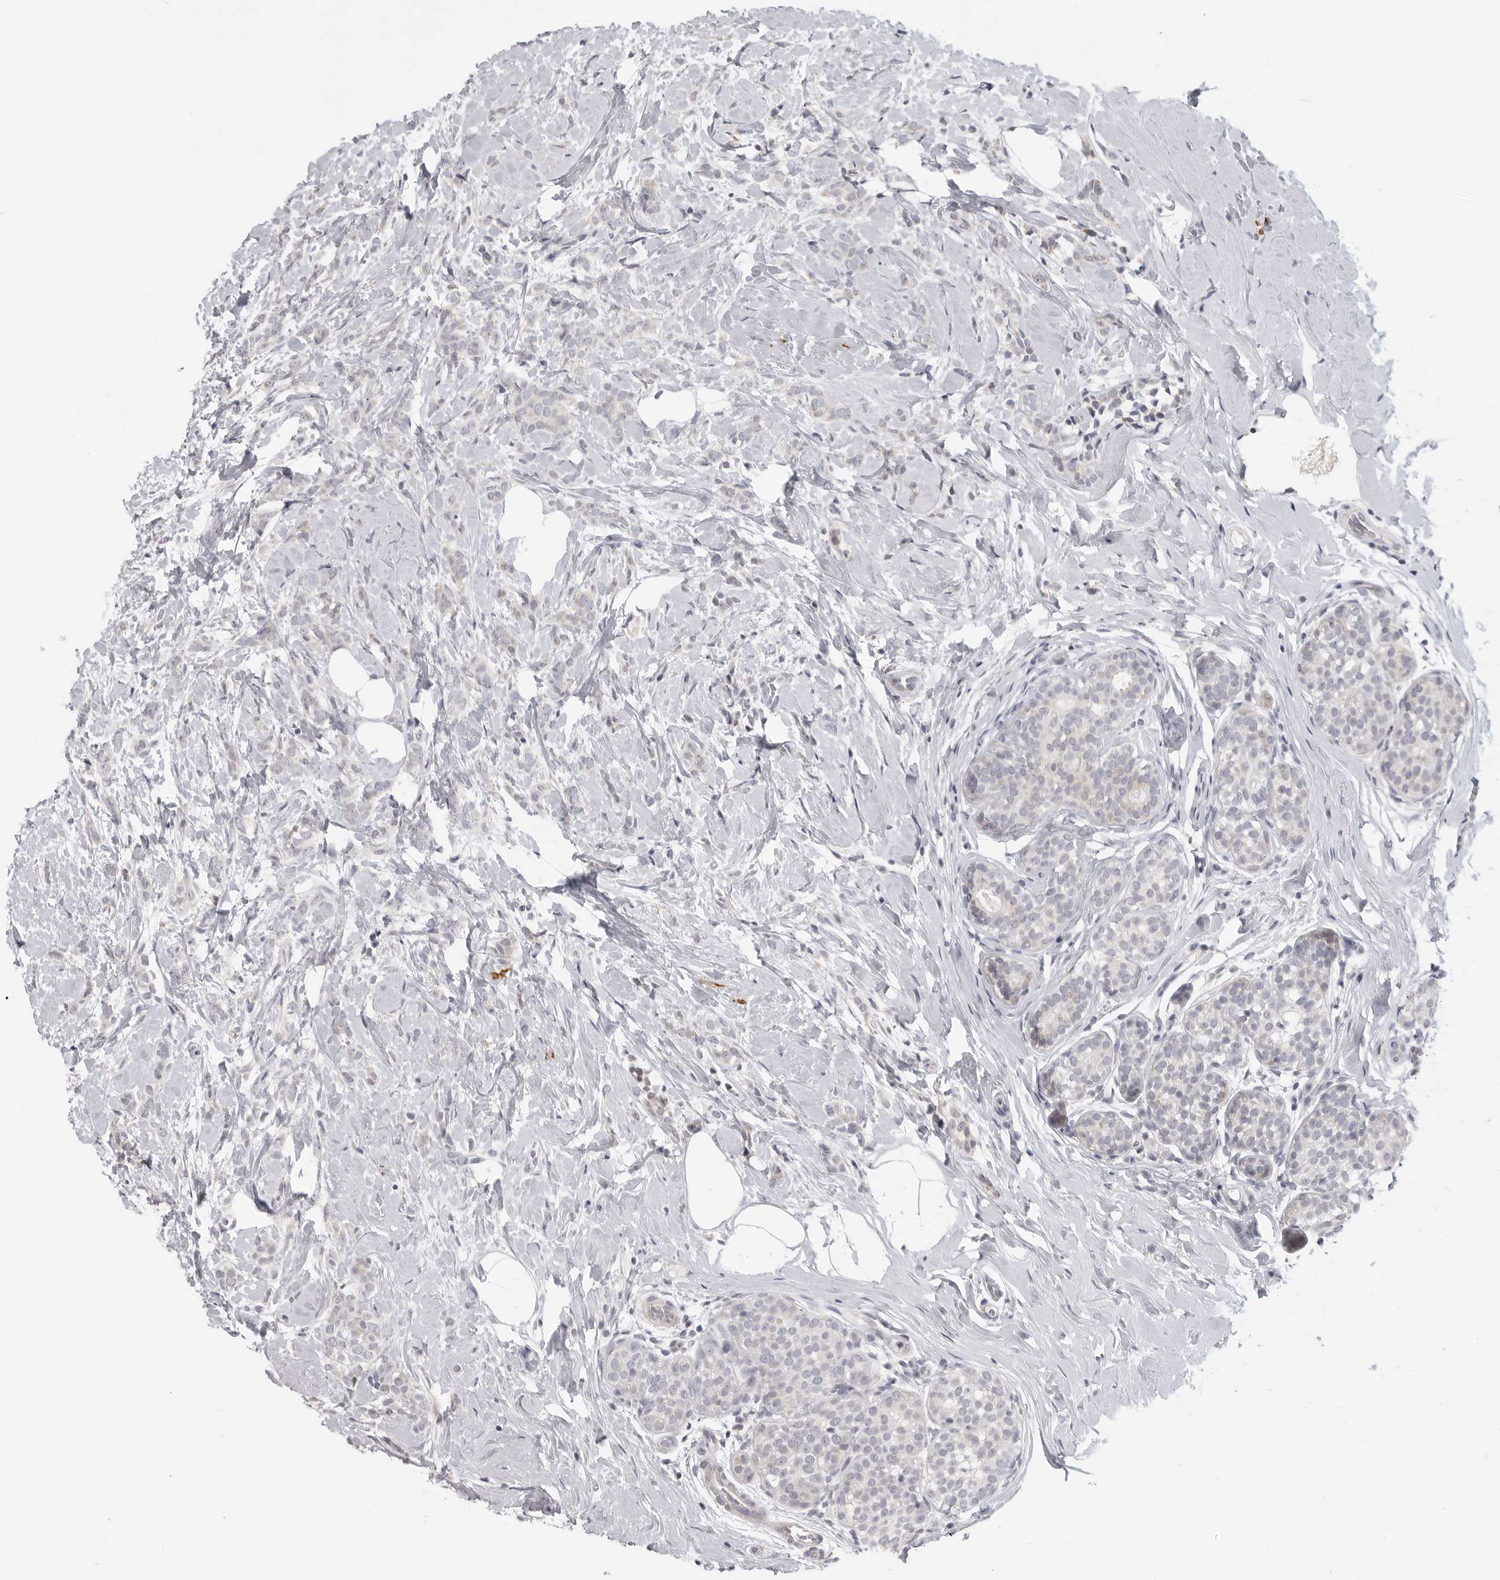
{"staining": {"intensity": "negative", "quantity": "none", "location": "none"}, "tissue": "breast cancer", "cell_type": "Tumor cells", "image_type": "cancer", "snomed": [{"axis": "morphology", "description": "Lobular carcinoma, in situ"}, {"axis": "morphology", "description": "Lobular carcinoma"}, {"axis": "topography", "description": "Breast"}], "caption": "The histopathology image shows no significant positivity in tumor cells of breast cancer. (Stains: DAB IHC with hematoxylin counter stain, Microscopy: brightfield microscopy at high magnification).", "gene": "MAP7D1", "patient": {"sex": "female", "age": 41}}